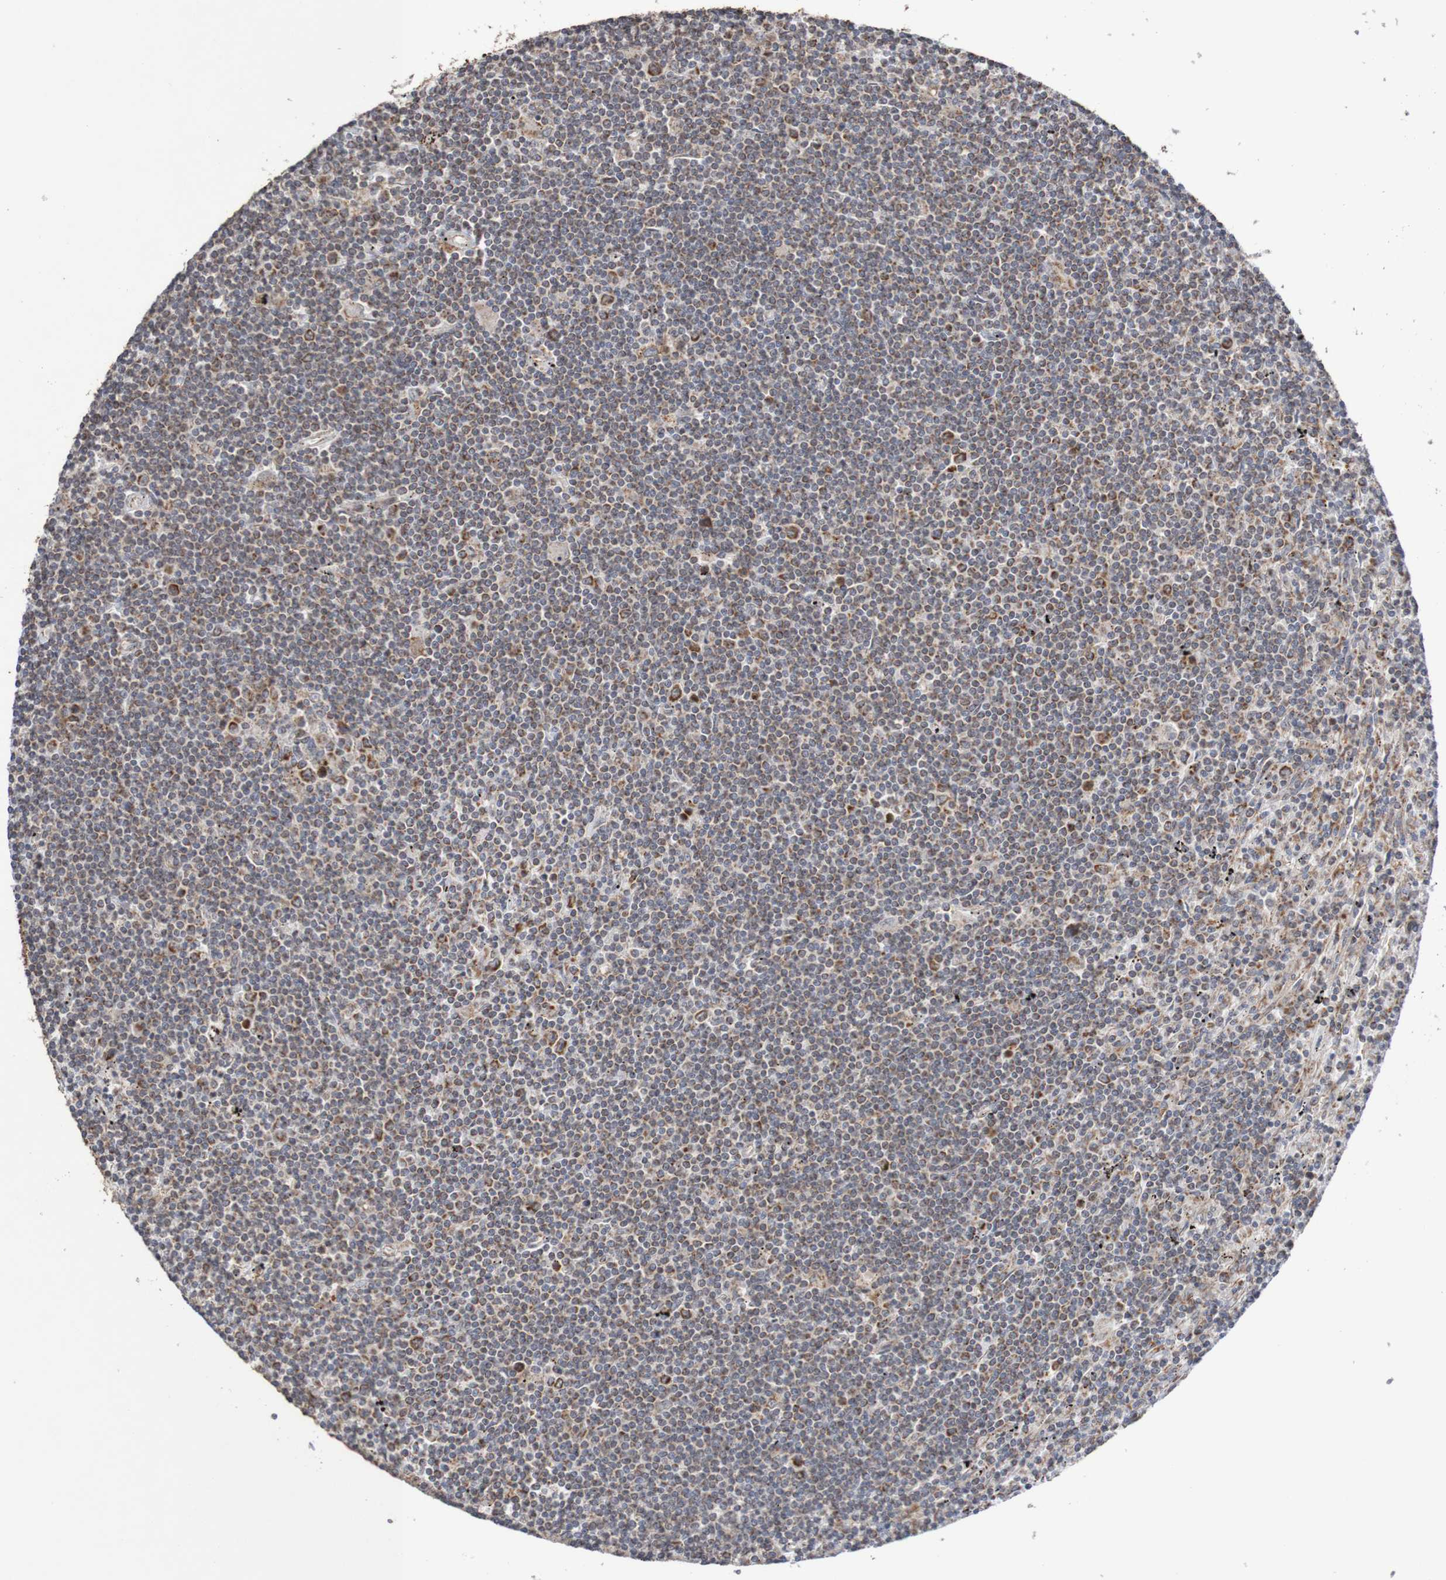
{"staining": {"intensity": "weak", "quantity": "25%-75%", "location": "cytoplasmic/membranous"}, "tissue": "lymphoma", "cell_type": "Tumor cells", "image_type": "cancer", "snomed": [{"axis": "morphology", "description": "Malignant lymphoma, non-Hodgkin's type, Low grade"}, {"axis": "topography", "description": "Spleen"}], "caption": "Protein expression analysis of human lymphoma reveals weak cytoplasmic/membranous positivity in approximately 25%-75% of tumor cells. (DAB = brown stain, brightfield microscopy at high magnification).", "gene": "DVL1", "patient": {"sex": "male", "age": 76}}